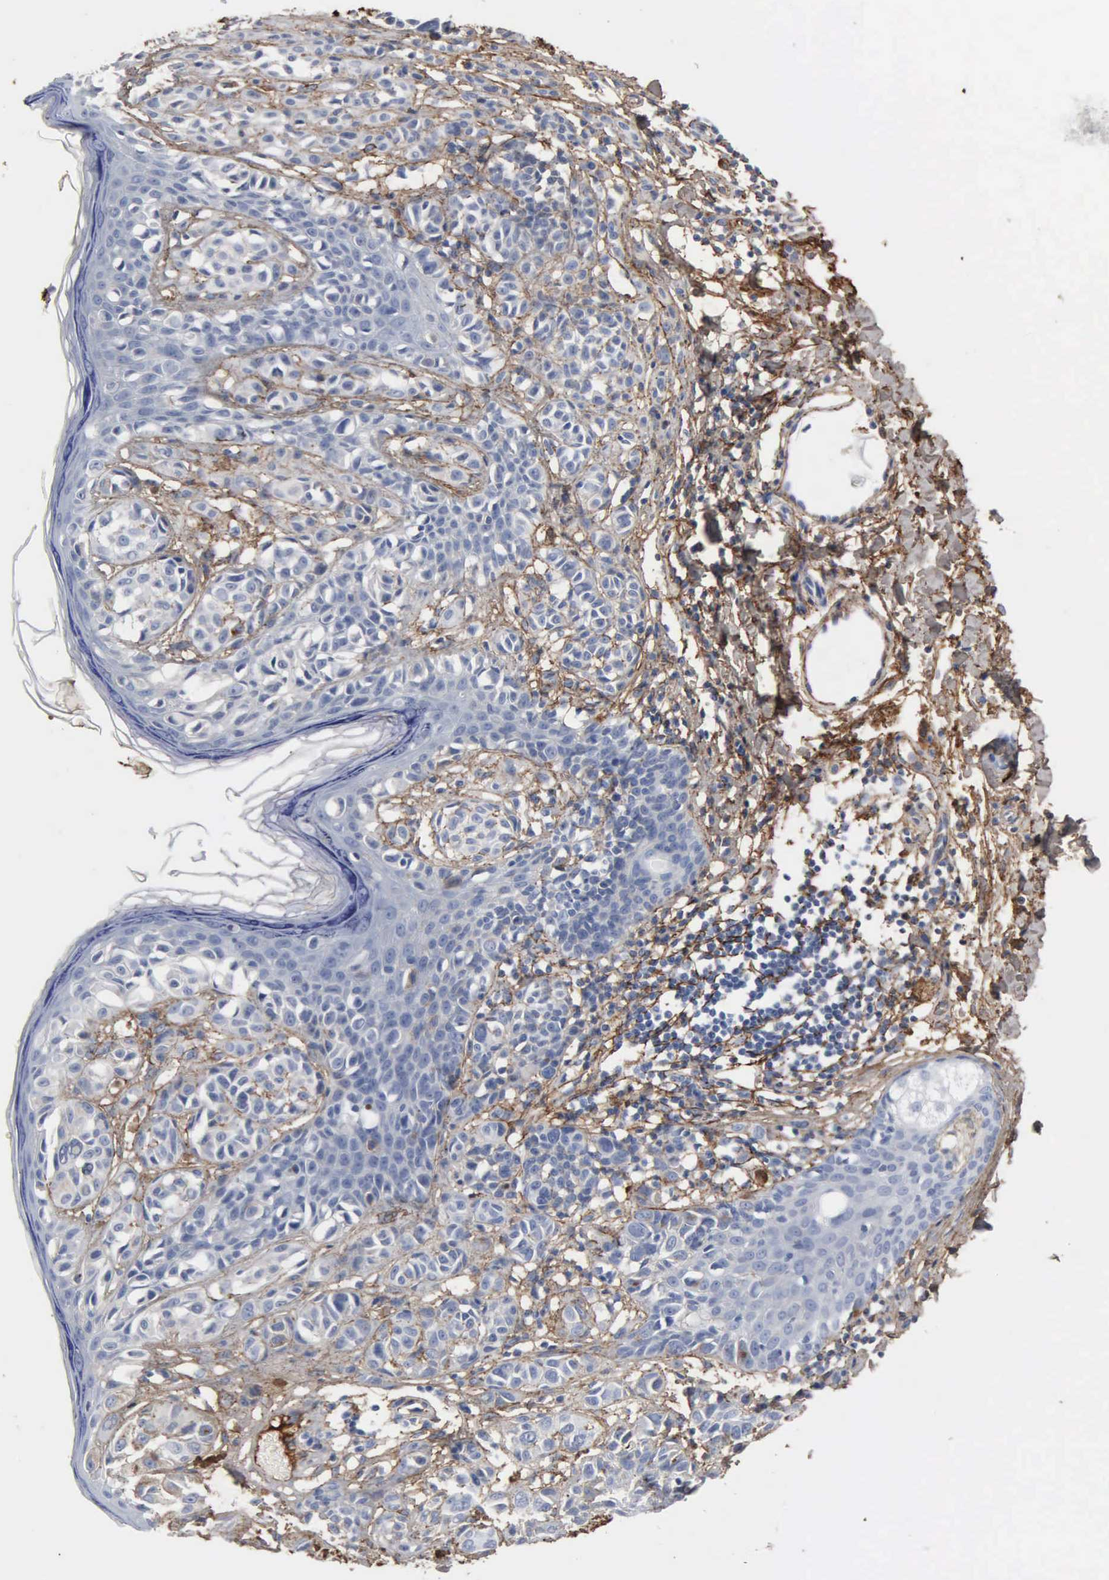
{"staining": {"intensity": "weak", "quantity": "25%-75%", "location": "cytoplasmic/membranous"}, "tissue": "melanoma", "cell_type": "Tumor cells", "image_type": "cancer", "snomed": [{"axis": "morphology", "description": "Malignant melanoma, NOS"}, {"axis": "topography", "description": "Skin"}], "caption": "Immunohistochemistry (IHC) image of neoplastic tissue: malignant melanoma stained using immunohistochemistry (IHC) demonstrates low levels of weak protein expression localized specifically in the cytoplasmic/membranous of tumor cells, appearing as a cytoplasmic/membranous brown color.", "gene": "FN1", "patient": {"sex": "male", "age": 40}}